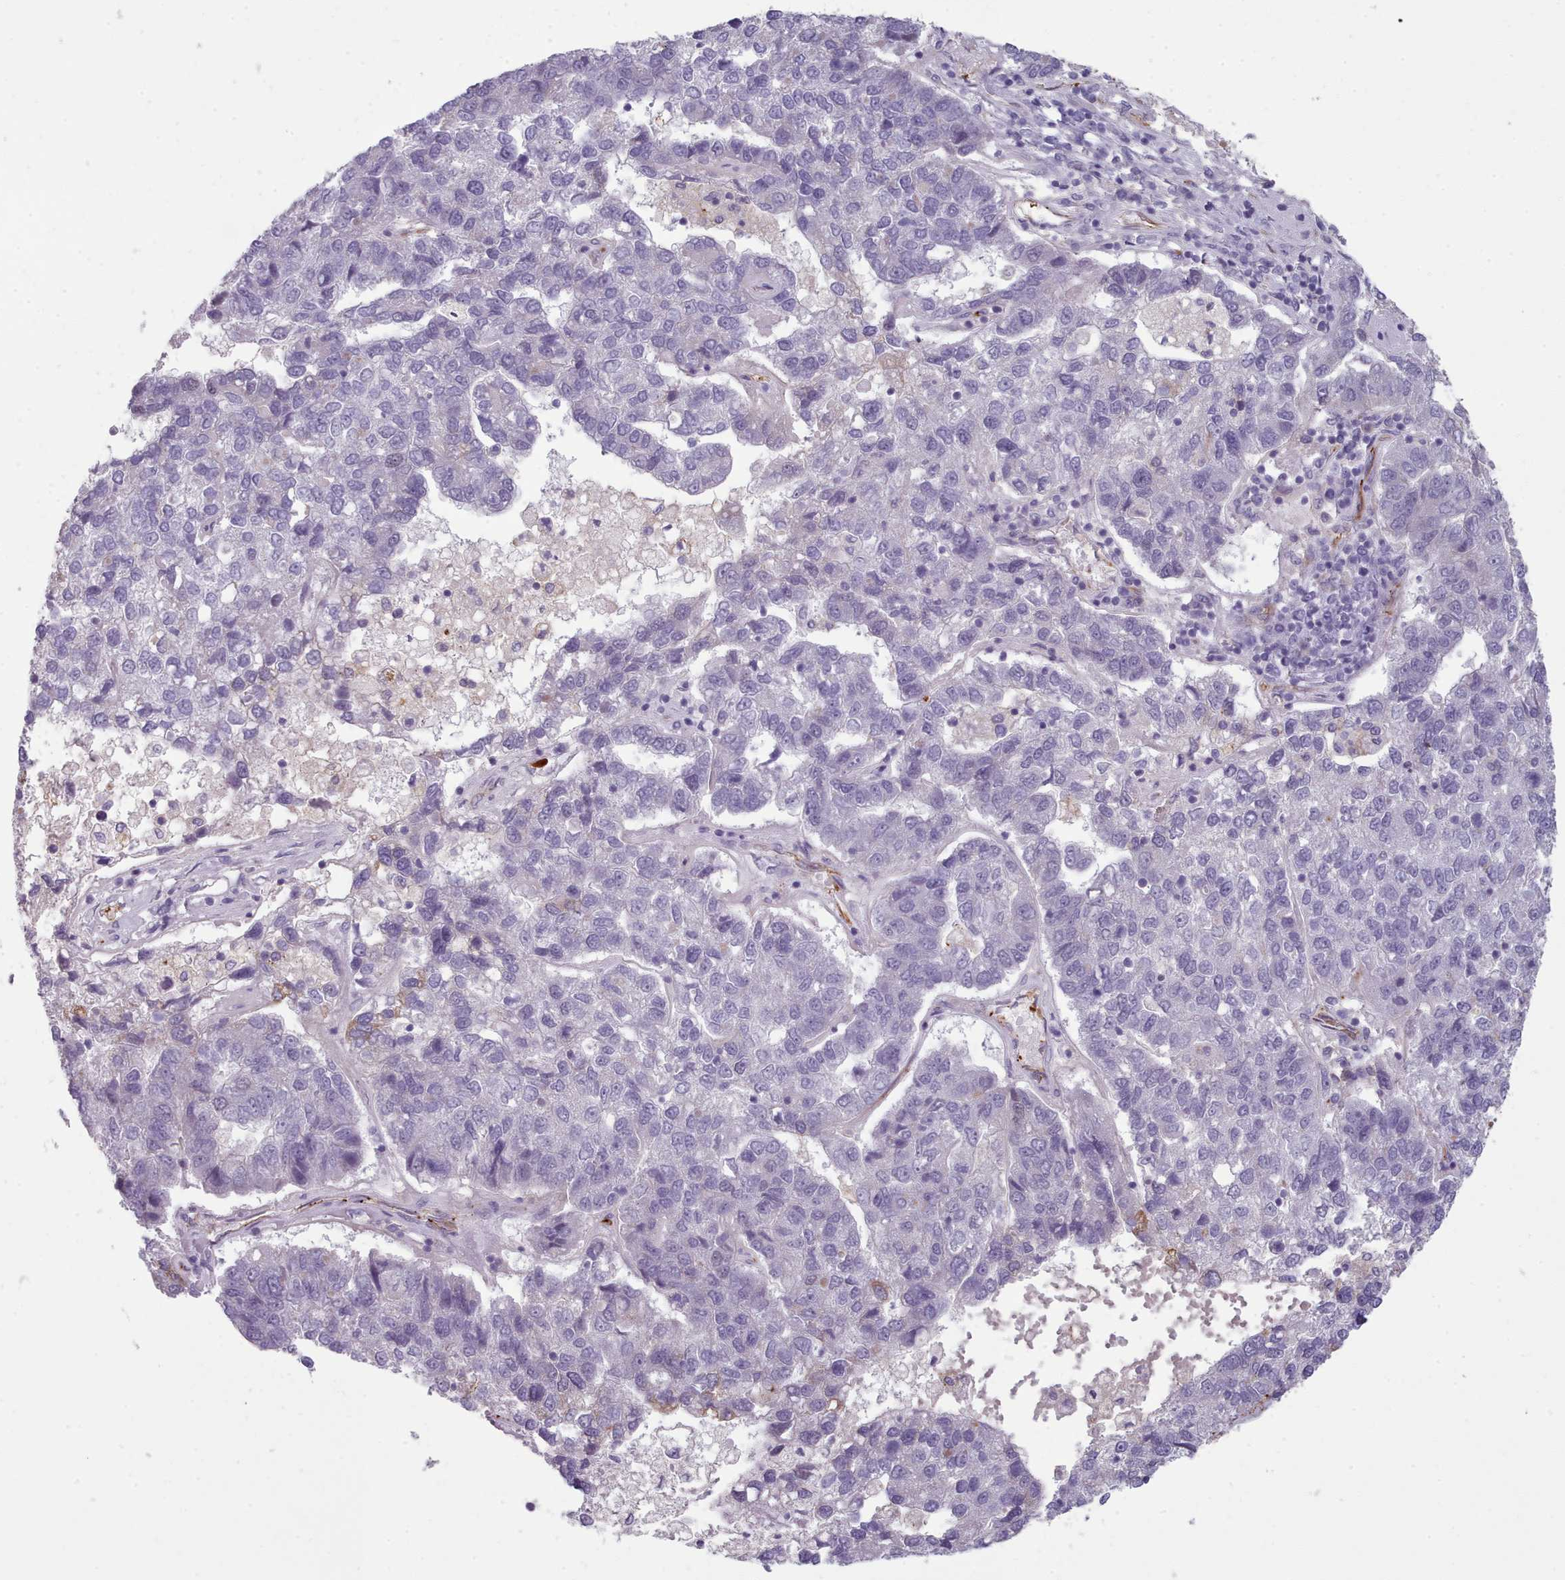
{"staining": {"intensity": "negative", "quantity": "none", "location": "none"}, "tissue": "pancreatic cancer", "cell_type": "Tumor cells", "image_type": "cancer", "snomed": [{"axis": "morphology", "description": "Adenocarcinoma, NOS"}, {"axis": "topography", "description": "Pancreas"}], "caption": "Tumor cells show no significant protein expression in pancreatic cancer.", "gene": "CD300LF", "patient": {"sex": "female", "age": 61}}